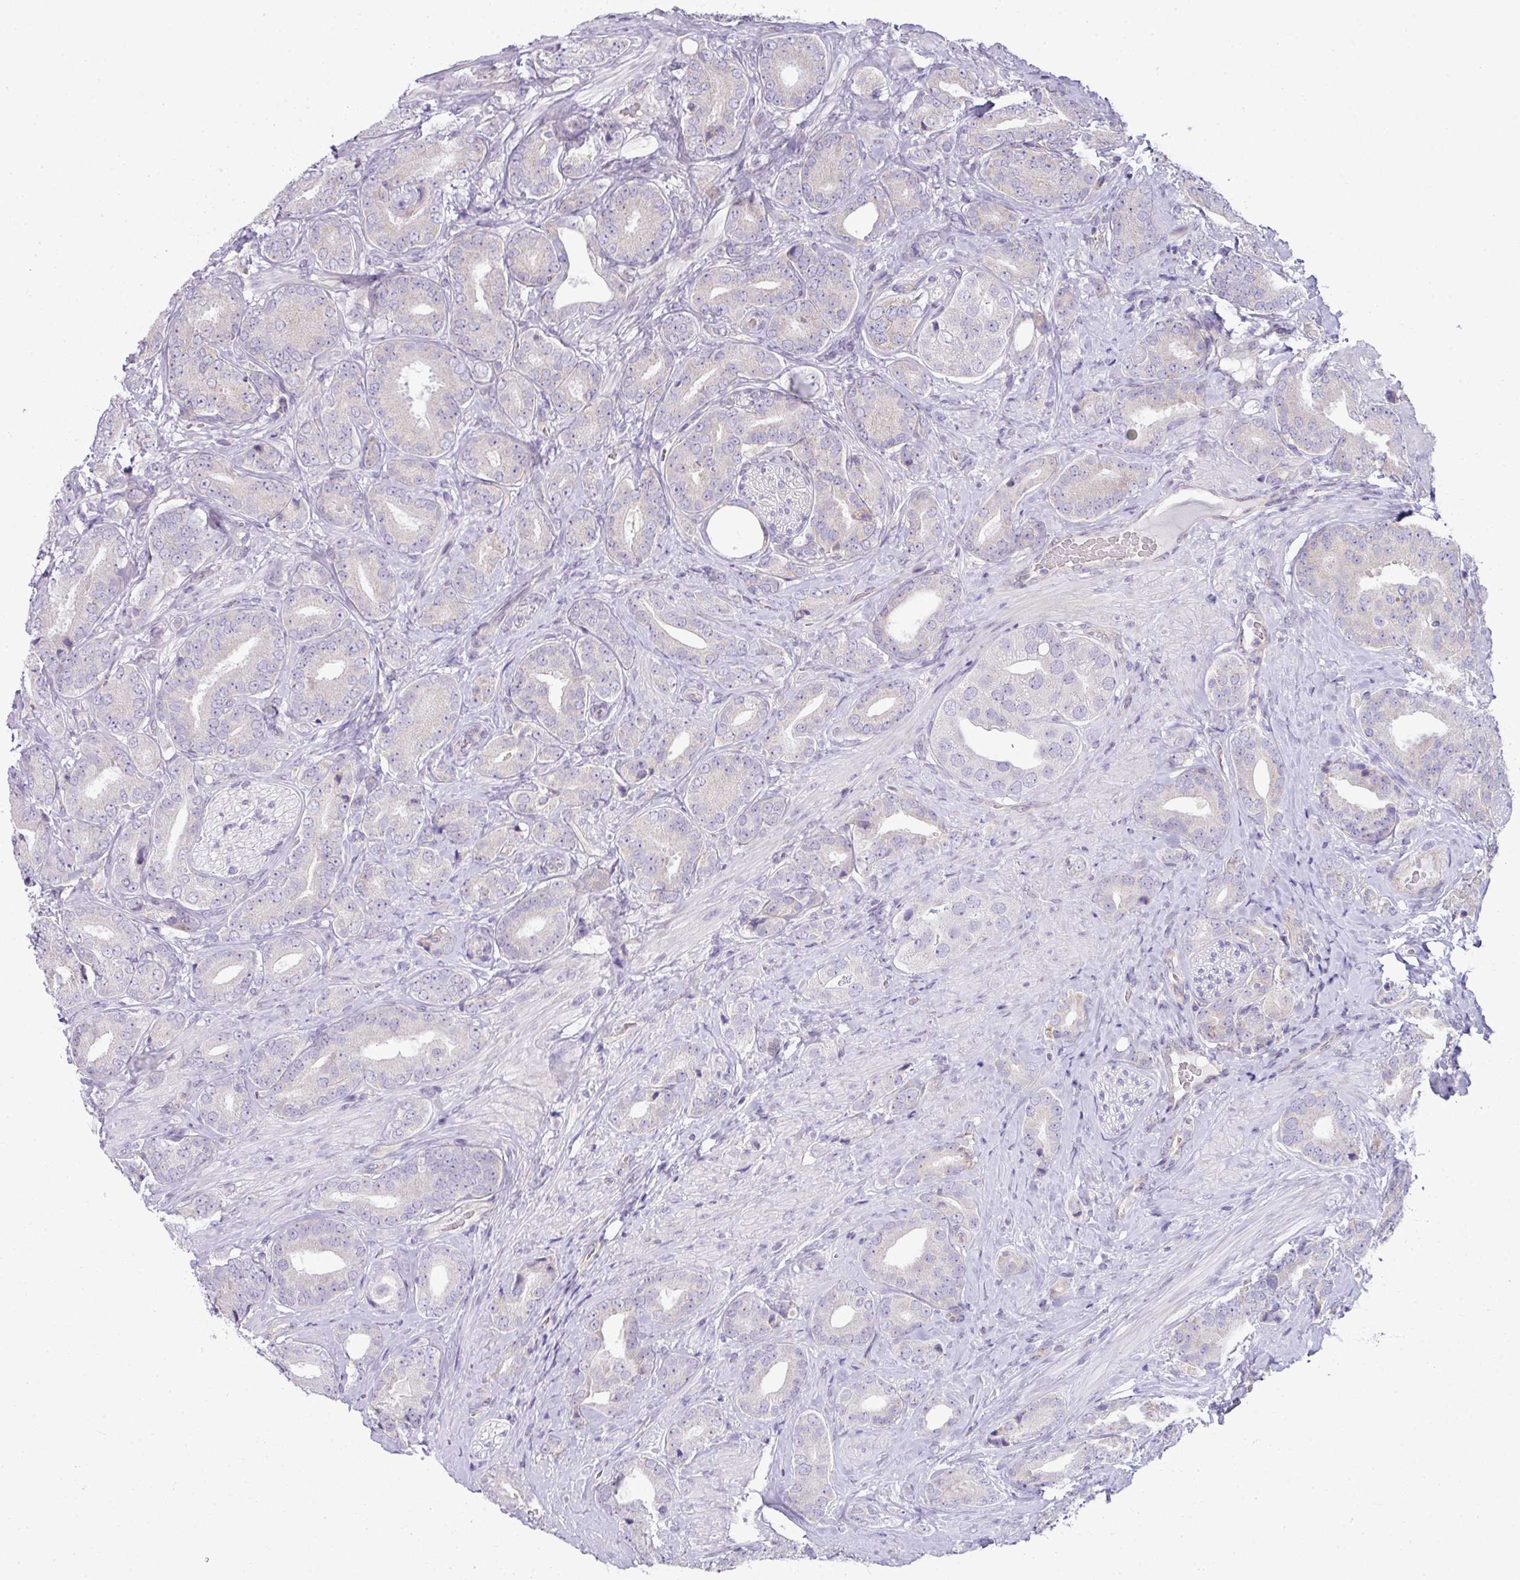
{"staining": {"intensity": "negative", "quantity": "none", "location": "none"}, "tissue": "prostate cancer", "cell_type": "Tumor cells", "image_type": "cancer", "snomed": [{"axis": "morphology", "description": "Adenocarcinoma, High grade"}, {"axis": "topography", "description": "Prostate"}], "caption": "Protein analysis of prostate high-grade adenocarcinoma exhibits no significant expression in tumor cells. The staining was performed using DAB (3,3'-diaminobenzidine) to visualize the protein expression in brown, while the nuclei were stained in blue with hematoxylin (Magnification: 20x).", "gene": "STAT5A", "patient": {"sex": "male", "age": 63}}